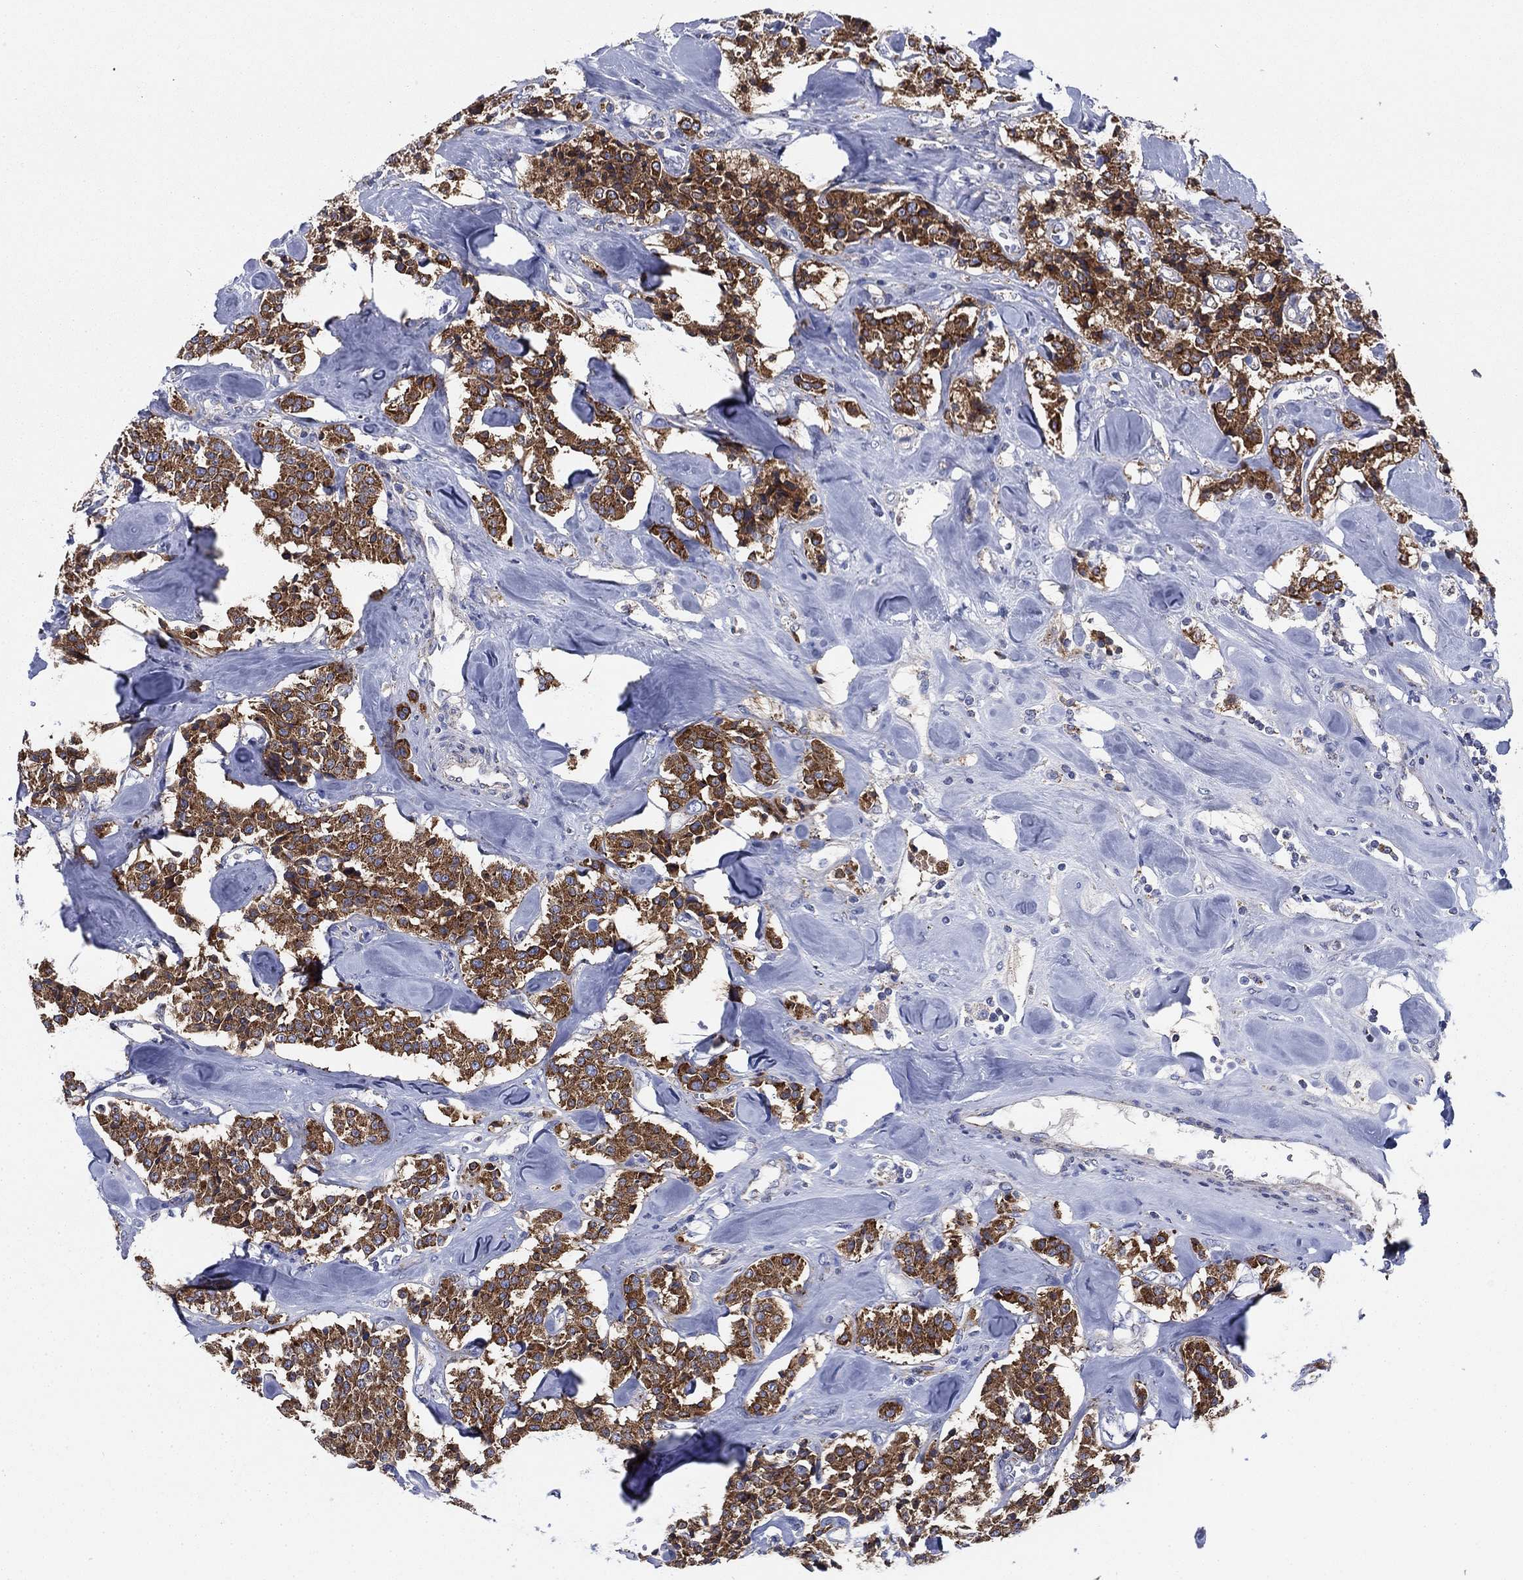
{"staining": {"intensity": "strong", "quantity": ">75%", "location": "cytoplasmic/membranous"}, "tissue": "carcinoid", "cell_type": "Tumor cells", "image_type": "cancer", "snomed": [{"axis": "morphology", "description": "Carcinoid, malignant, NOS"}, {"axis": "topography", "description": "Pancreas"}], "caption": "DAB immunohistochemical staining of human carcinoid (malignant) reveals strong cytoplasmic/membranous protein positivity in approximately >75% of tumor cells. (IHC, brightfield microscopy, high magnification).", "gene": "NACAD", "patient": {"sex": "male", "age": 41}}